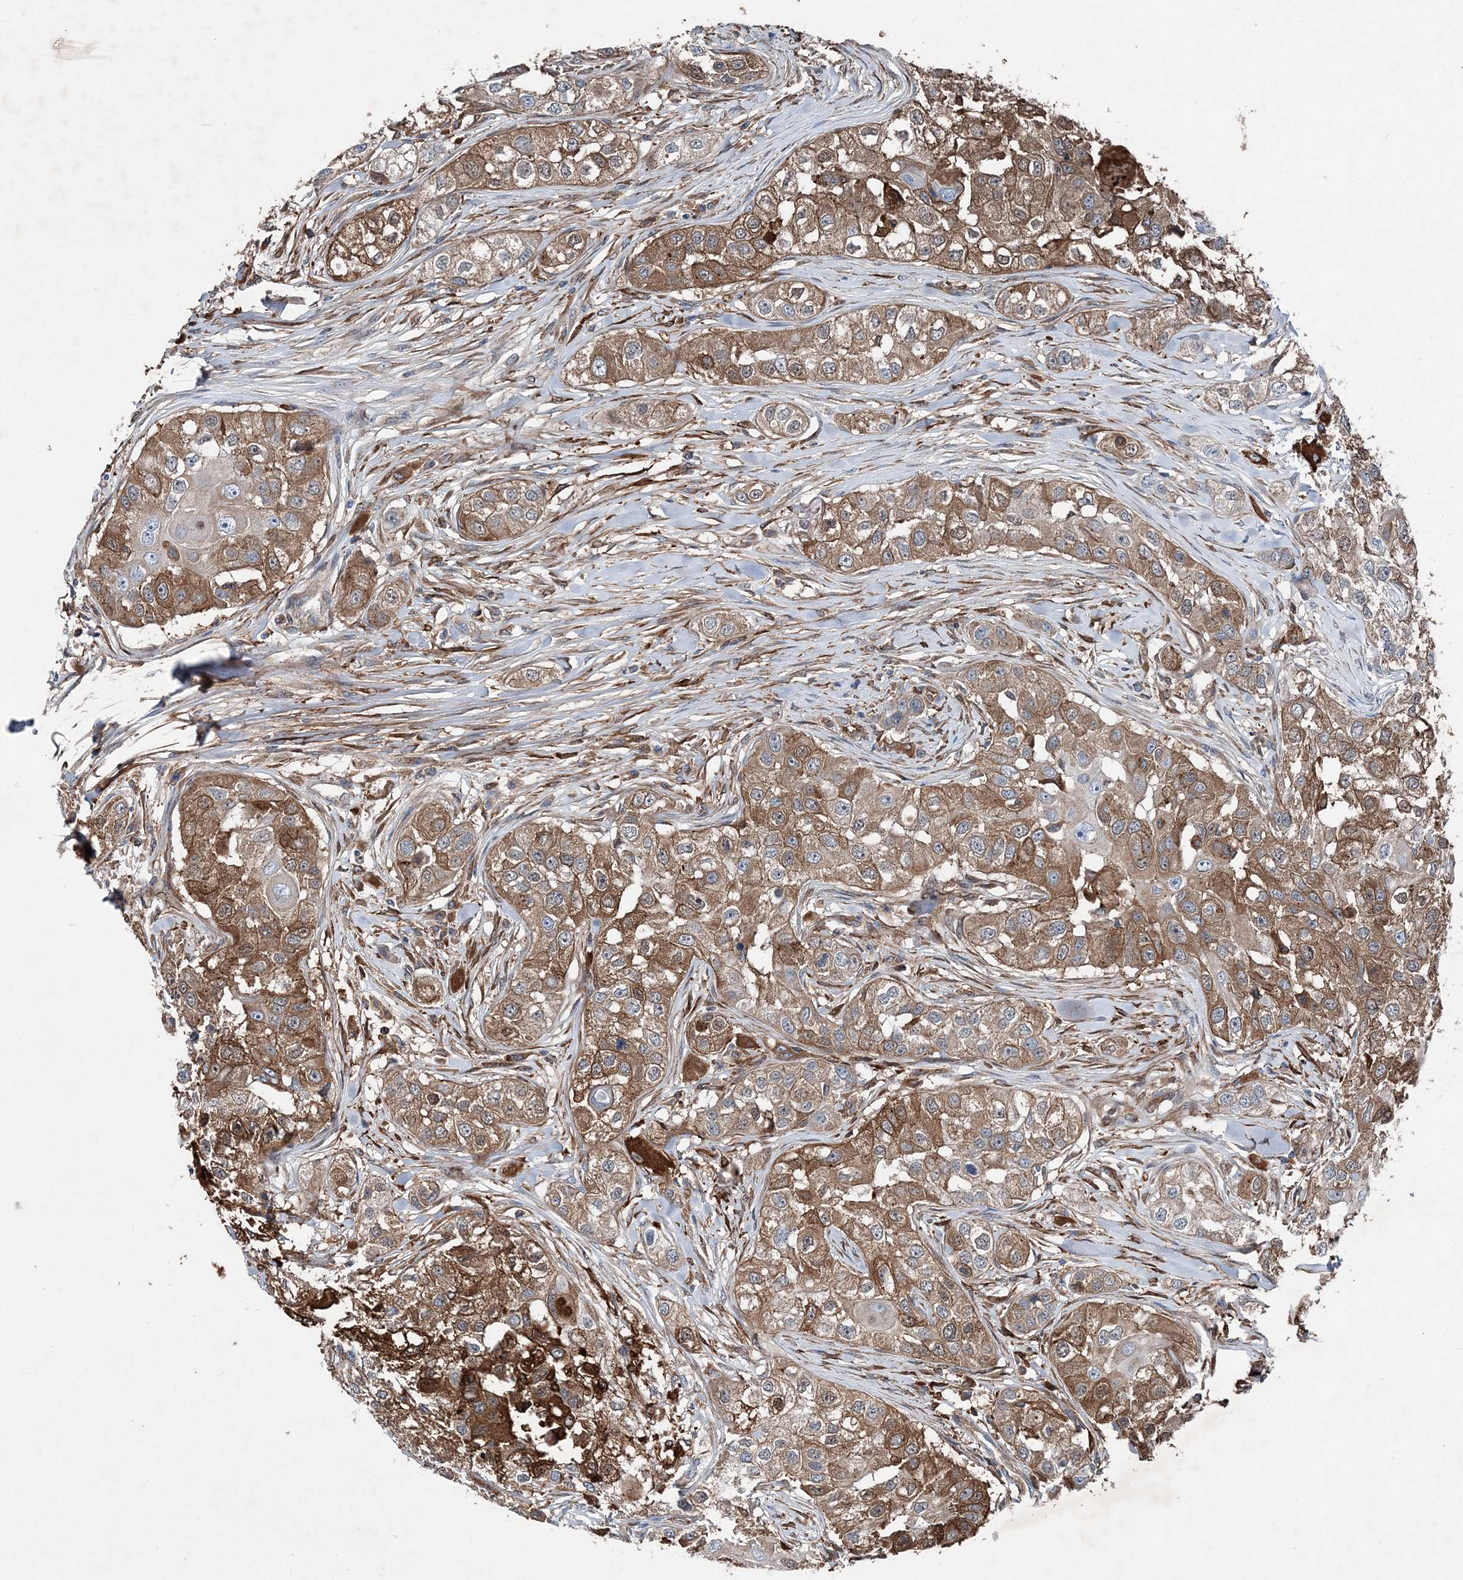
{"staining": {"intensity": "moderate", "quantity": ">75%", "location": "cytoplasmic/membranous"}, "tissue": "head and neck cancer", "cell_type": "Tumor cells", "image_type": "cancer", "snomed": [{"axis": "morphology", "description": "Normal tissue, NOS"}, {"axis": "morphology", "description": "Squamous cell carcinoma, NOS"}, {"axis": "topography", "description": "Skeletal muscle"}, {"axis": "topography", "description": "Head-Neck"}], "caption": "Brown immunohistochemical staining in human squamous cell carcinoma (head and neck) demonstrates moderate cytoplasmic/membranous expression in about >75% of tumor cells. Nuclei are stained in blue.", "gene": "SPOPL", "patient": {"sex": "male", "age": 51}}